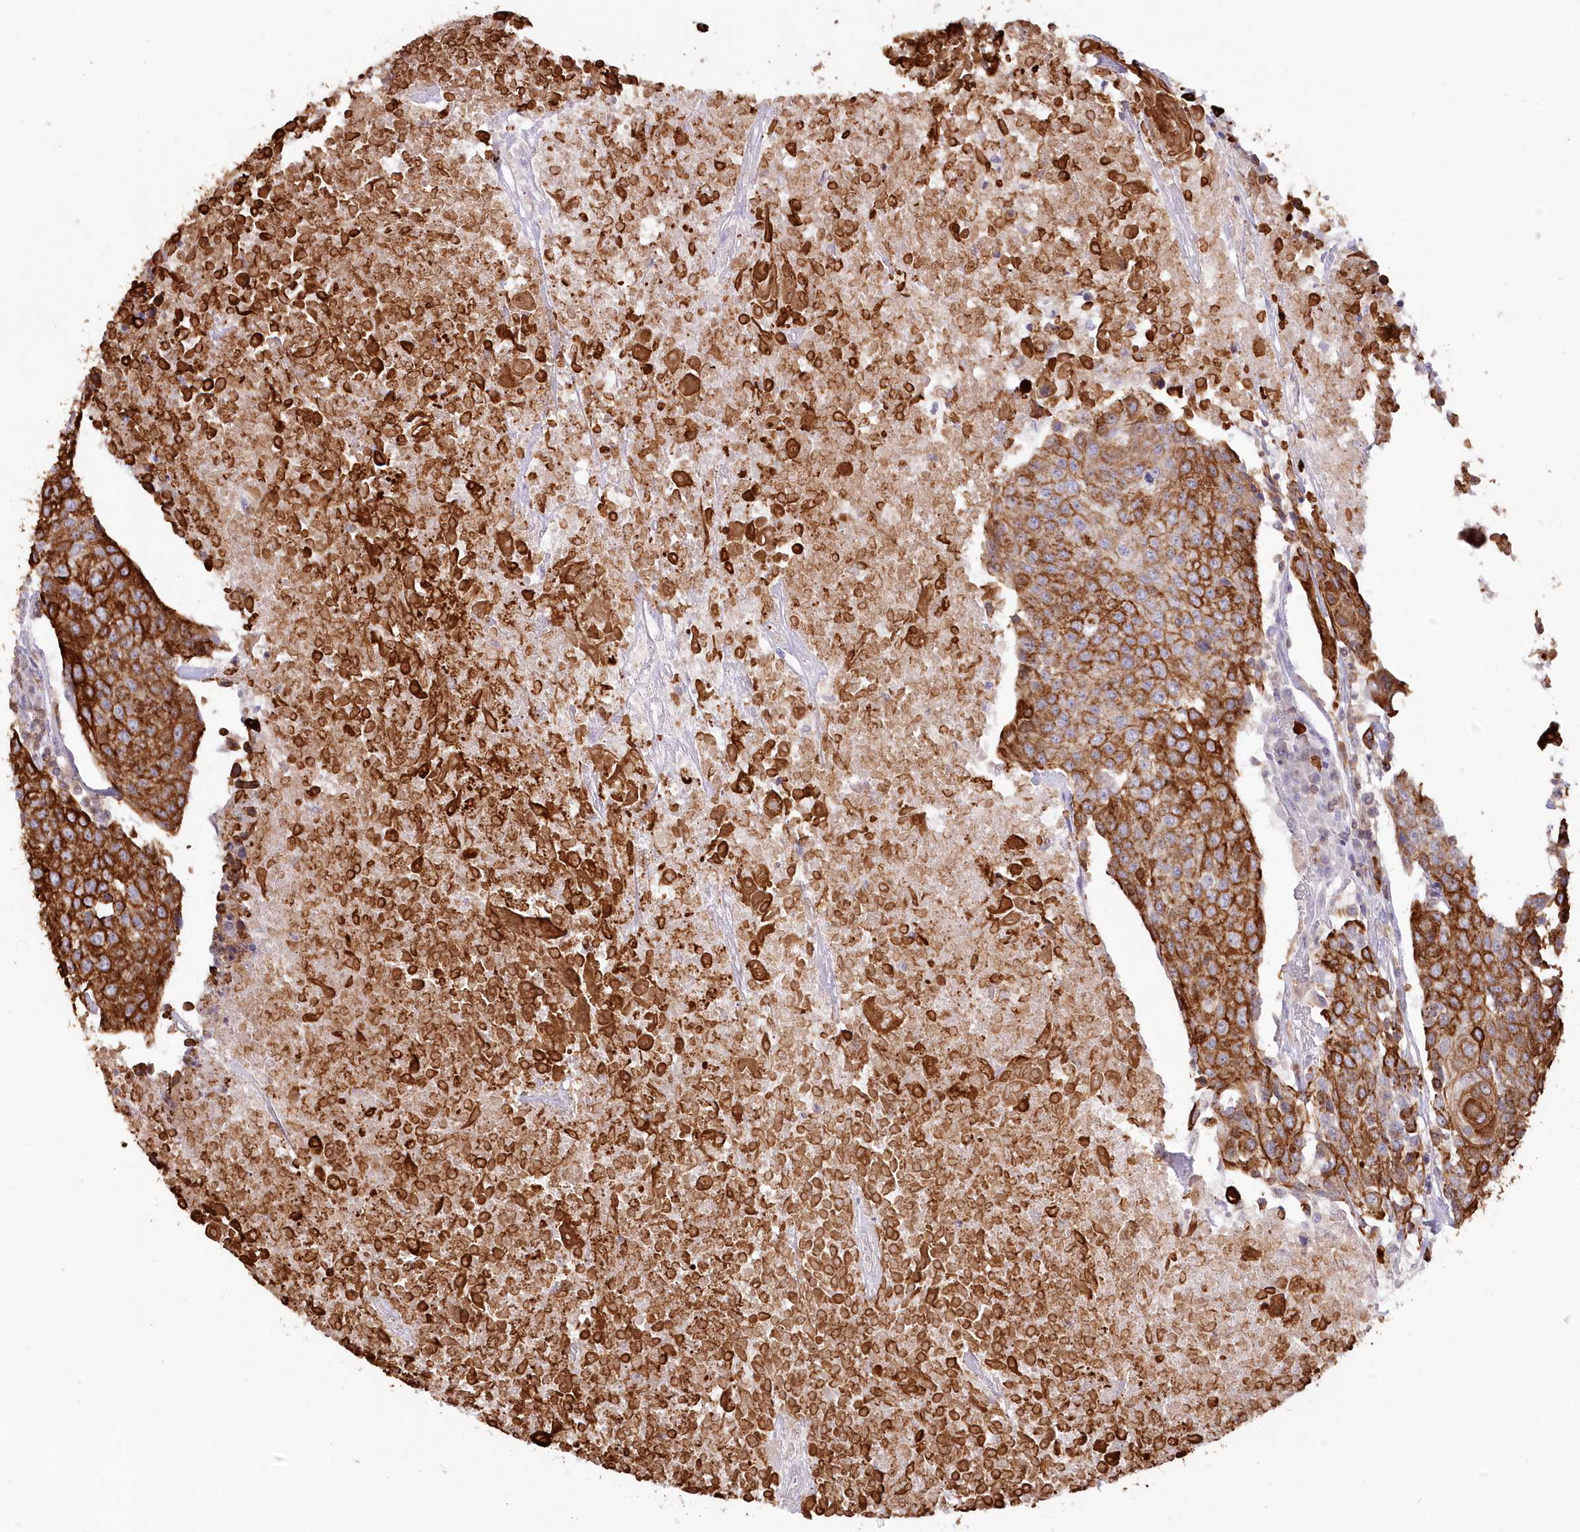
{"staining": {"intensity": "strong", "quantity": ">75%", "location": "cytoplasmic/membranous"}, "tissue": "urothelial cancer", "cell_type": "Tumor cells", "image_type": "cancer", "snomed": [{"axis": "morphology", "description": "Urothelial carcinoma, High grade"}, {"axis": "topography", "description": "Urinary bladder"}], "caption": "IHC histopathology image of neoplastic tissue: human urothelial cancer stained using immunohistochemistry (IHC) exhibits high levels of strong protein expression localized specifically in the cytoplasmic/membranous of tumor cells, appearing as a cytoplasmic/membranous brown color.", "gene": "SNED1", "patient": {"sex": "female", "age": 85}}